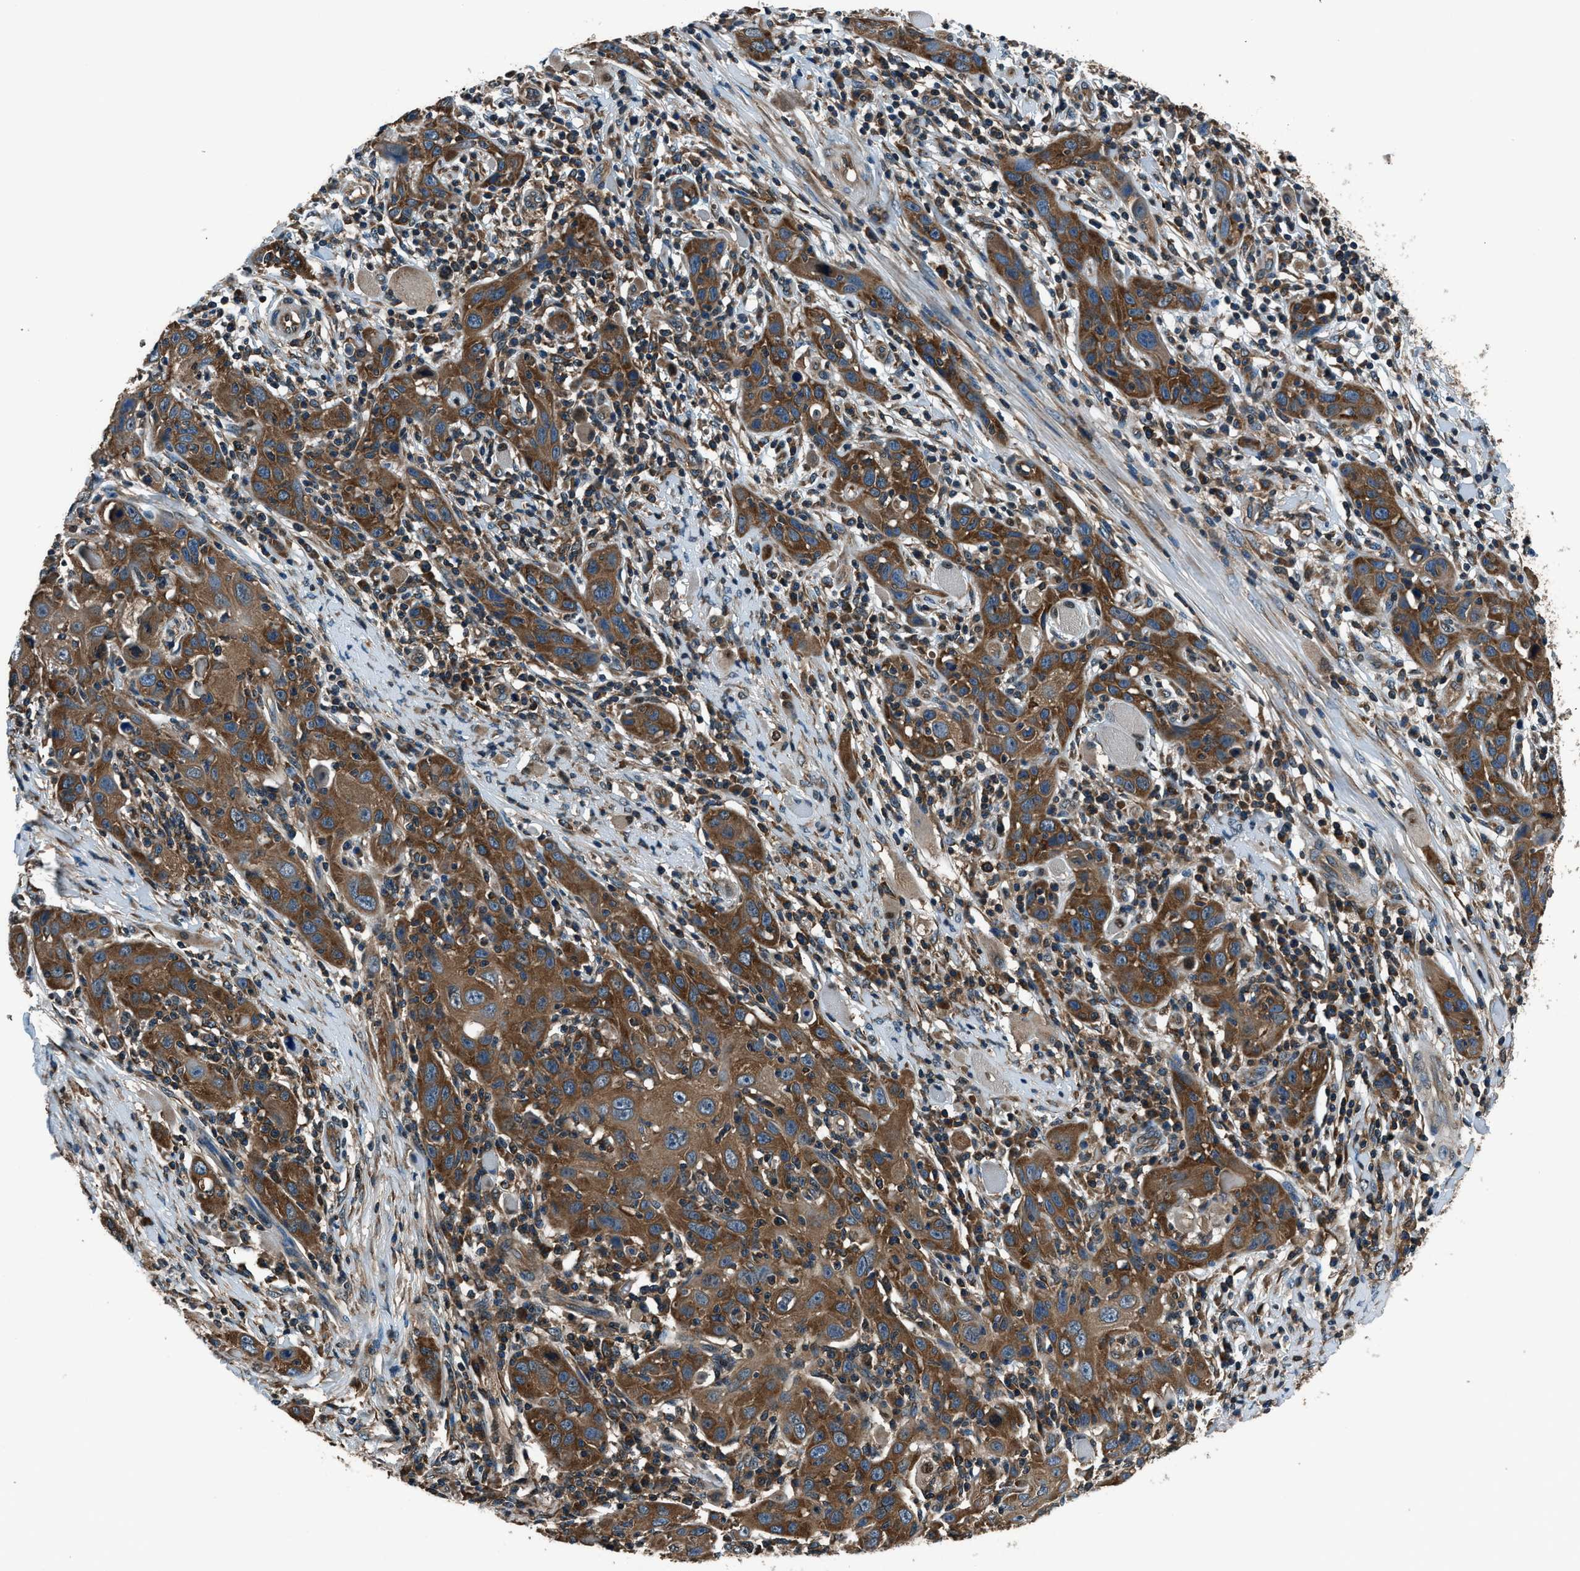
{"staining": {"intensity": "strong", "quantity": ">75%", "location": "cytoplasmic/membranous"}, "tissue": "skin cancer", "cell_type": "Tumor cells", "image_type": "cancer", "snomed": [{"axis": "morphology", "description": "Squamous cell carcinoma, NOS"}, {"axis": "topography", "description": "Skin"}], "caption": "IHC image of skin cancer stained for a protein (brown), which displays high levels of strong cytoplasmic/membranous positivity in approximately >75% of tumor cells.", "gene": "ARFGAP2", "patient": {"sex": "female", "age": 88}}